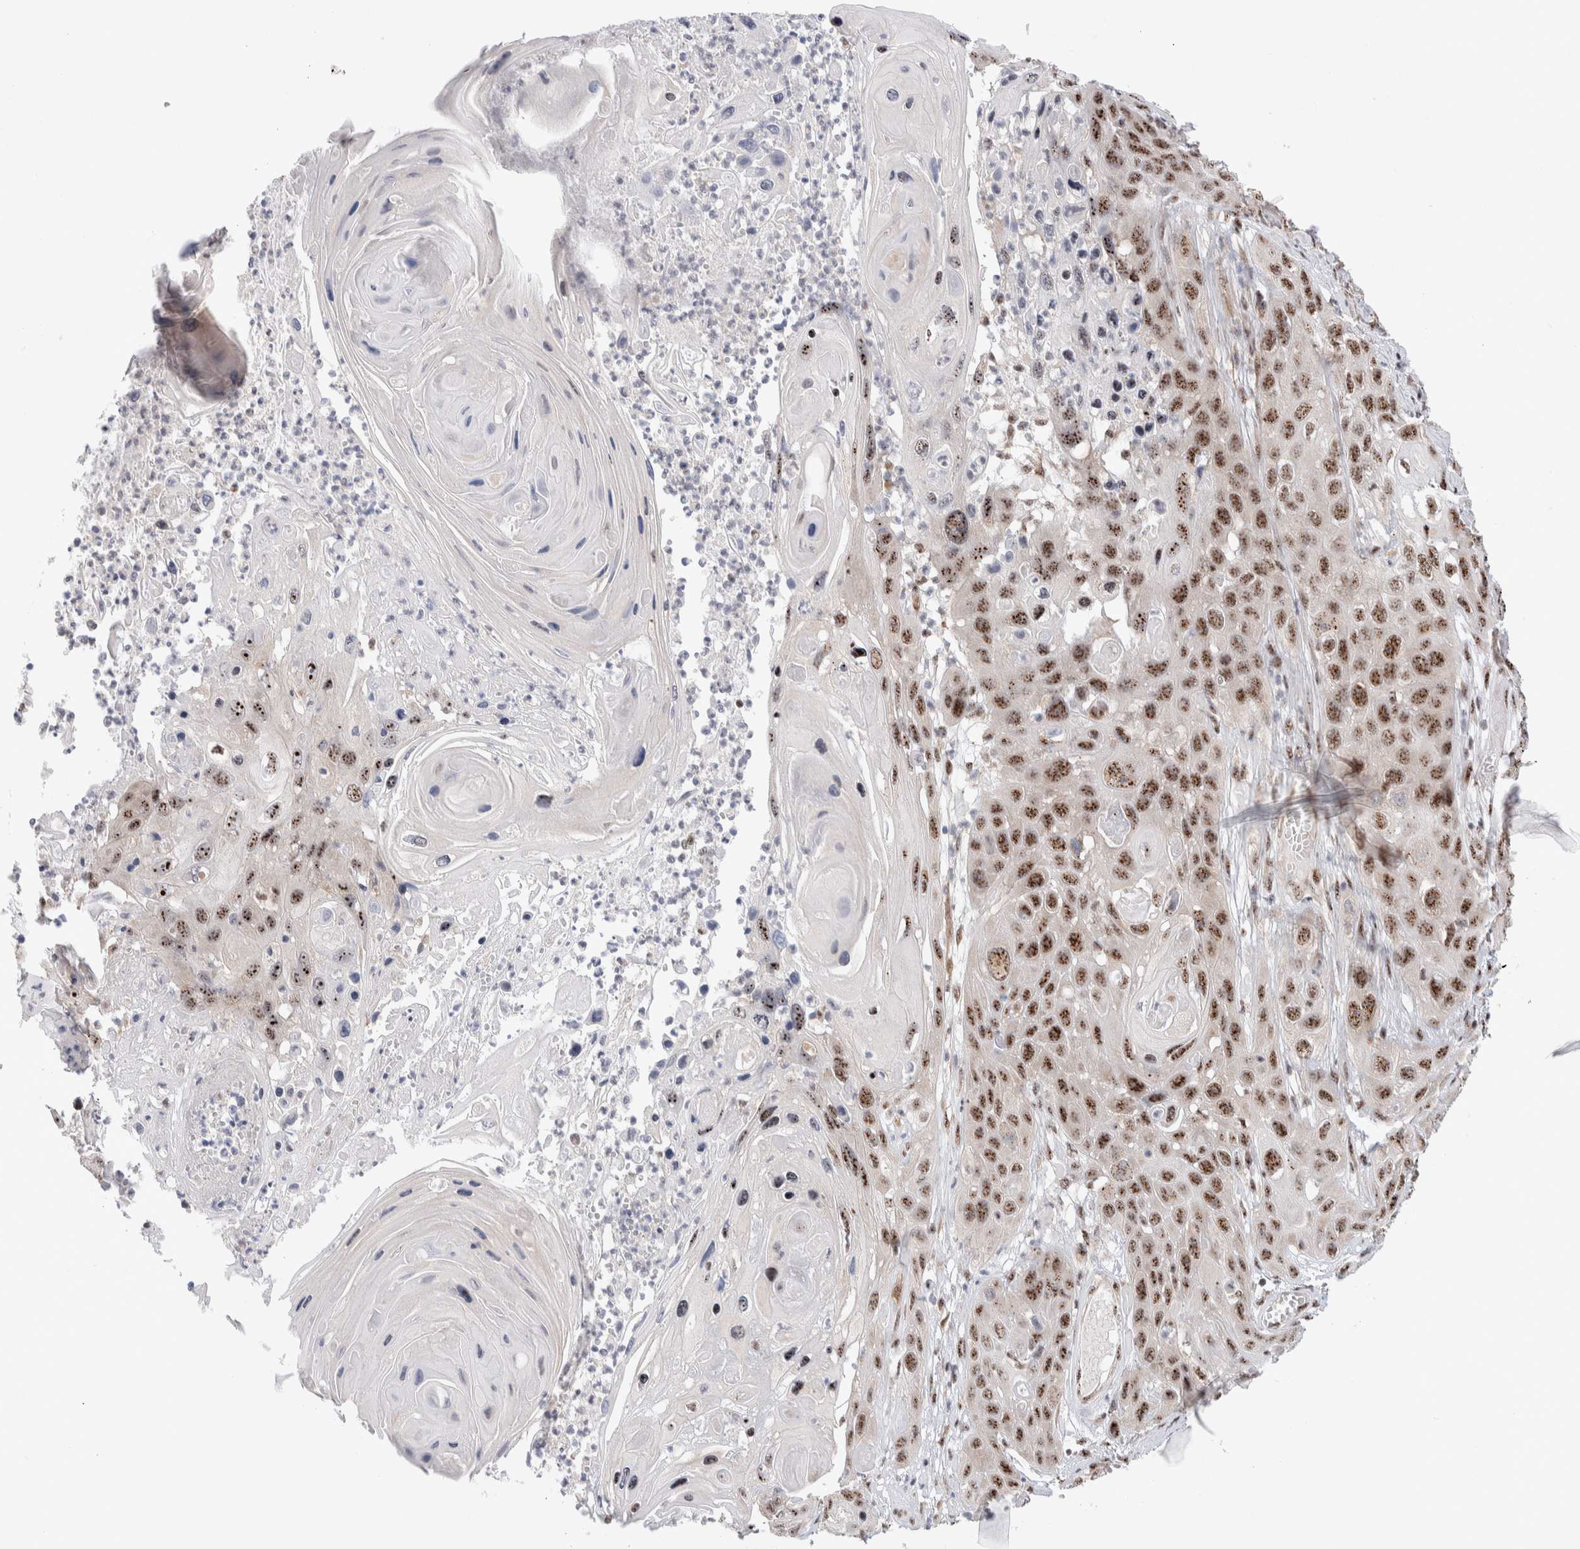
{"staining": {"intensity": "moderate", "quantity": ">75%", "location": "nuclear"}, "tissue": "skin cancer", "cell_type": "Tumor cells", "image_type": "cancer", "snomed": [{"axis": "morphology", "description": "Squamous cell carcinoma, NOS"}, {"axis": "topography", "description": "Skin"}], "caption": "Immunohistochemical staining of skin squamous cell carcinoma reveals medium levels of moderate nuclear protein staining in approximately >75% of tumor cells.", "gene": "ZNF695", "patient": {"sex": "male", "age": 55}}